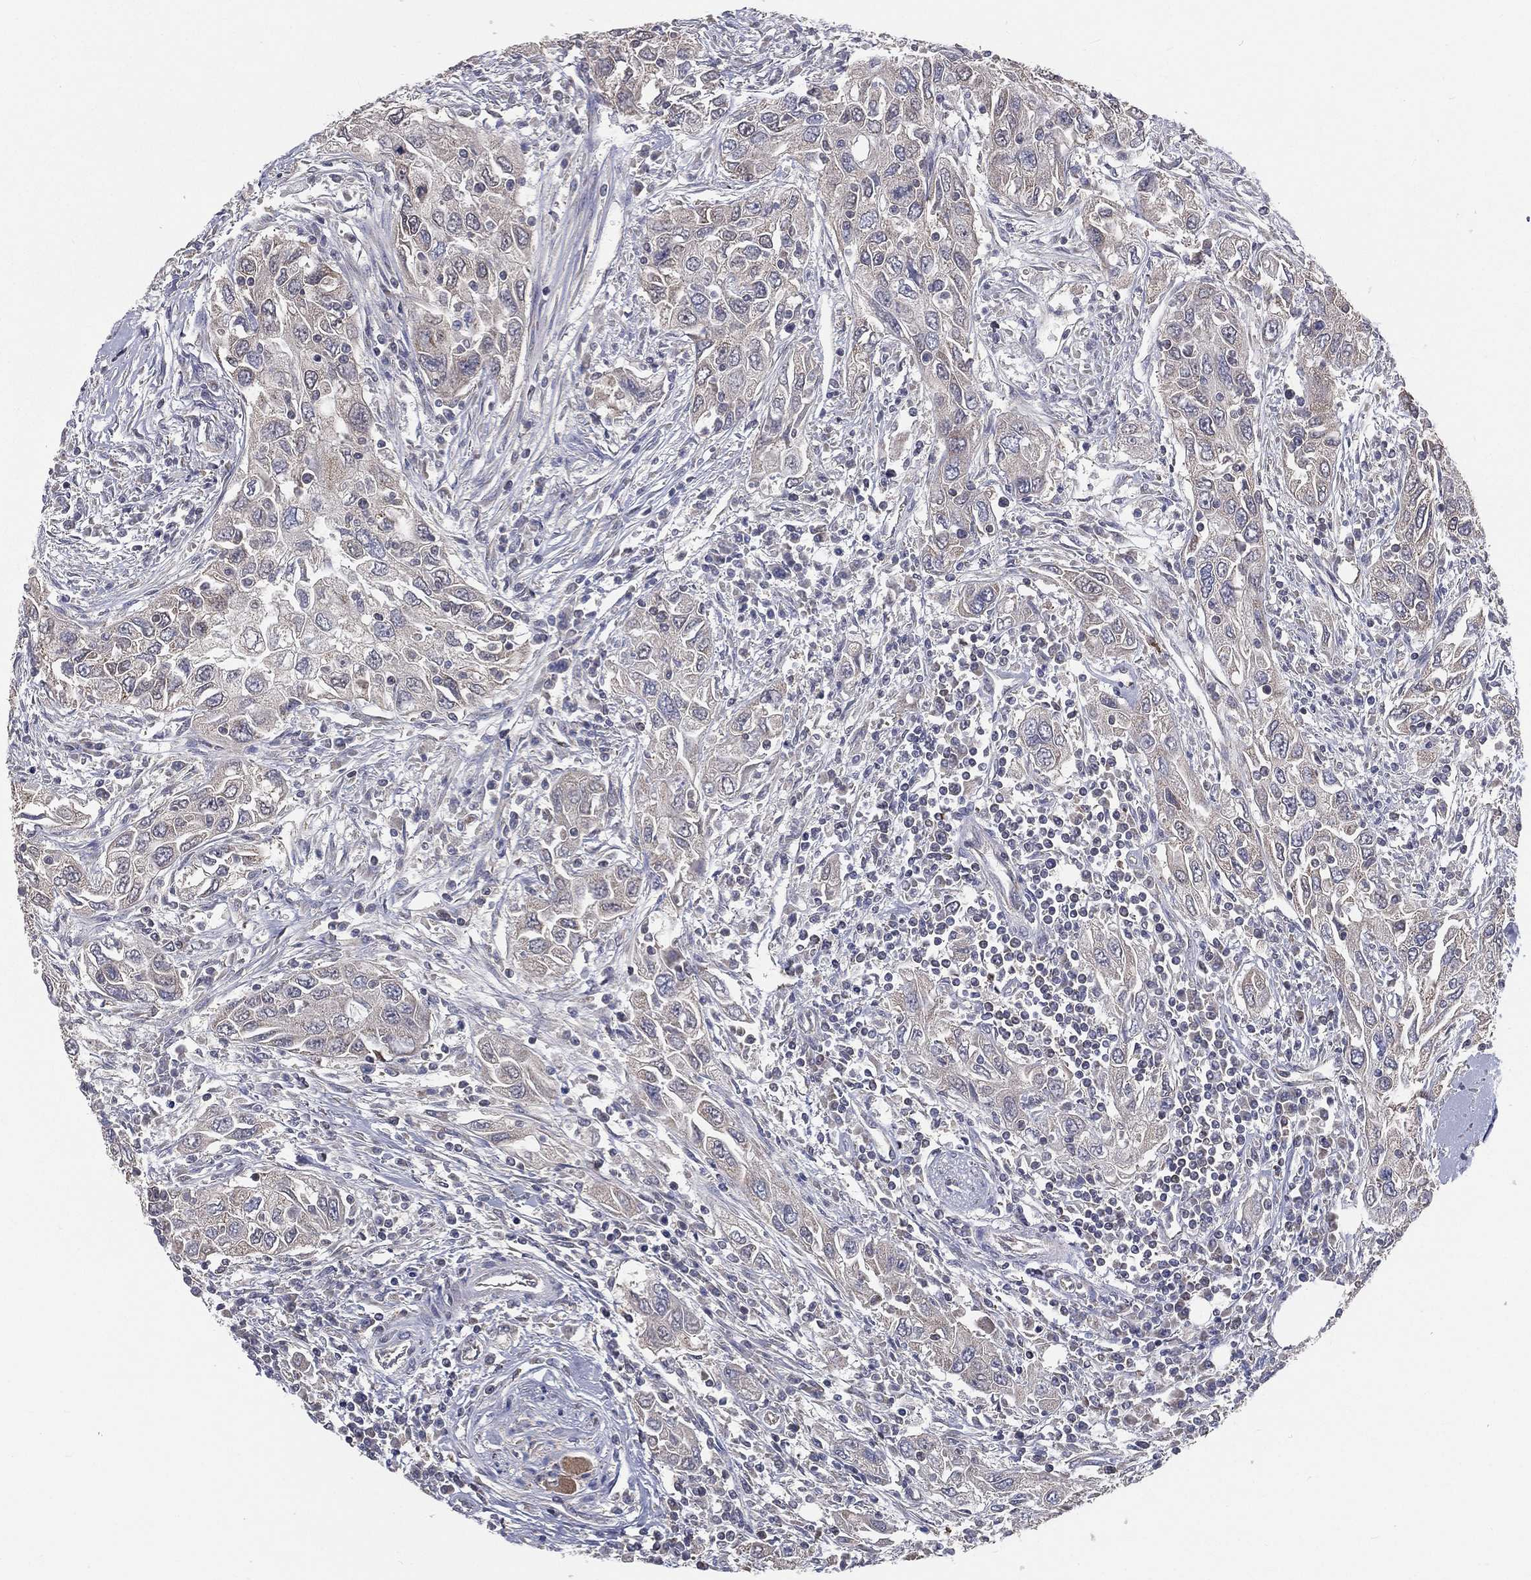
{"staining": {"intensity": "negative", "quantity": "none", "location": "none"}, "tissue": "urothelial cancer", "cell_type": "Tumor cells", "image_type": "cancer", "snomed": [{"axis": "morphology", "description": "Urothelial carcinoma, High grade"}, {"axis": "topography", "description": "Urinary bladder"}], "caption": "An image of urothelial cancer stained for a protein demonstrates no brown staining in tumor cells.", "gene": "HADH", "patient": {"sex": "male", "age": 76}}